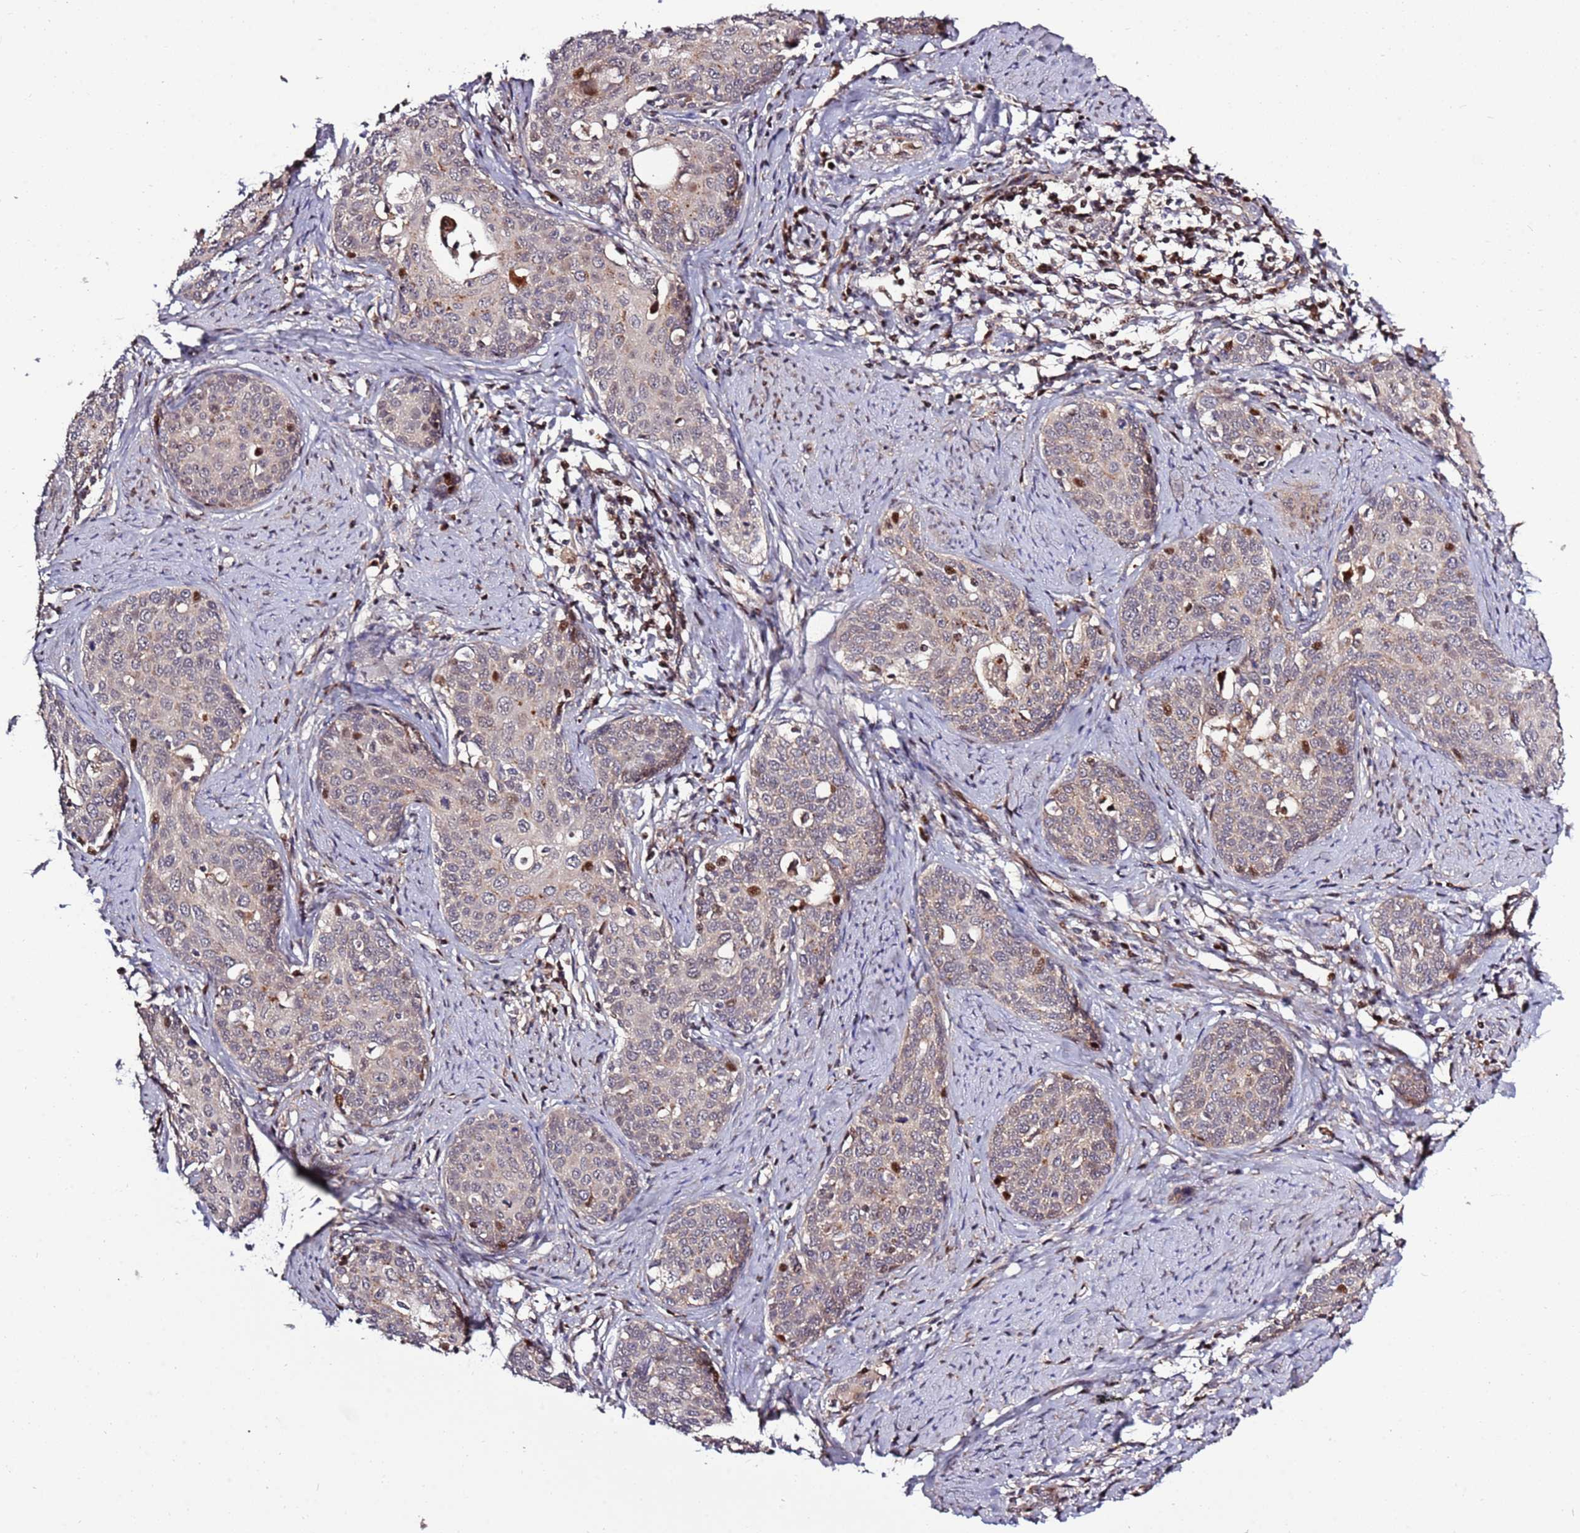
{"staining": {"intensity": "moderate", "quantity": "<25%", "location": "cytoplasmic/membranous"}, "tissue": "cervical cancer", "cell_type": "Tumor cells", "image_type": "cancer", "snomed": [{"axis": "morphology", "description": "Squamous cell carcinoma, NOS"}, {"axis": "topography", "description": "Cervix"}], "caption": "The image displays a brown stain indicating the presence of a protein in the cytoplasmic/membranous of tumor cells in cervical cancer (squamous cell carcinoma). (DAB (3,3'-diaminobenzidine) IHC with brightfield microscopy, high magnification).", "gene": "RHBDL1", "patient": {"sex": "female", "age": 52}}